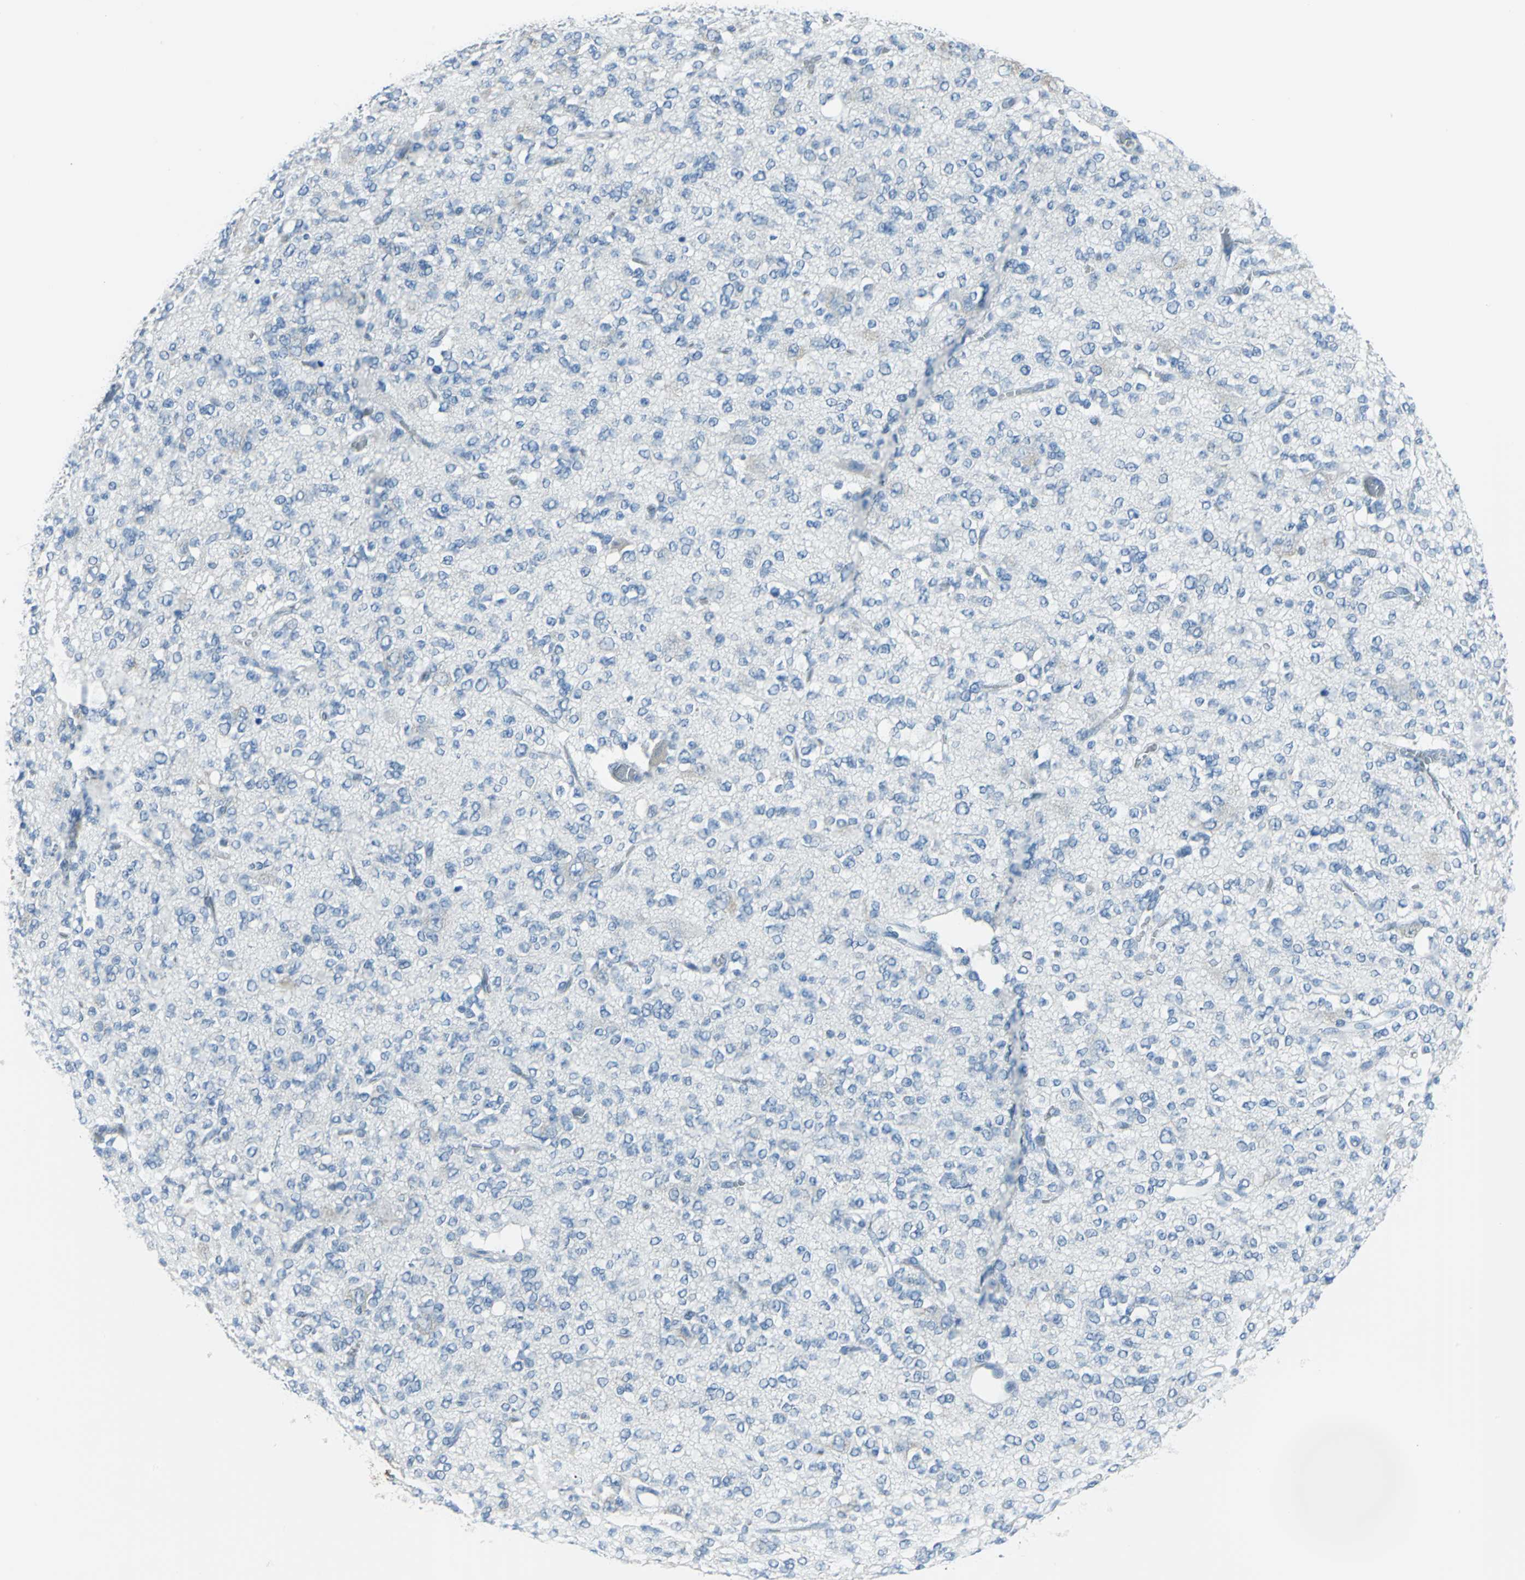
{"staining": {"intensity": "negative", "quantity": "none", "location": "none"}, "tissue": "glioma", "cell_type": "Tumor cells", "image_type": "cancer", "snomed": [{"axis": "morphology", "description": "Glioma, malignant, Low grade"}, {"axis": "topography", "description": "Brain"}], "caption": "Tumor cells are negative for protein expression in human glioma. (Stains: DAB (3,3'-diaminobenzidine) IHC with hematoxylin counter stain, Microscopy: brightfield microscopy at high magnification).", "gene": "DNAI2", "patient": {"sex": "male", "age": 38}}